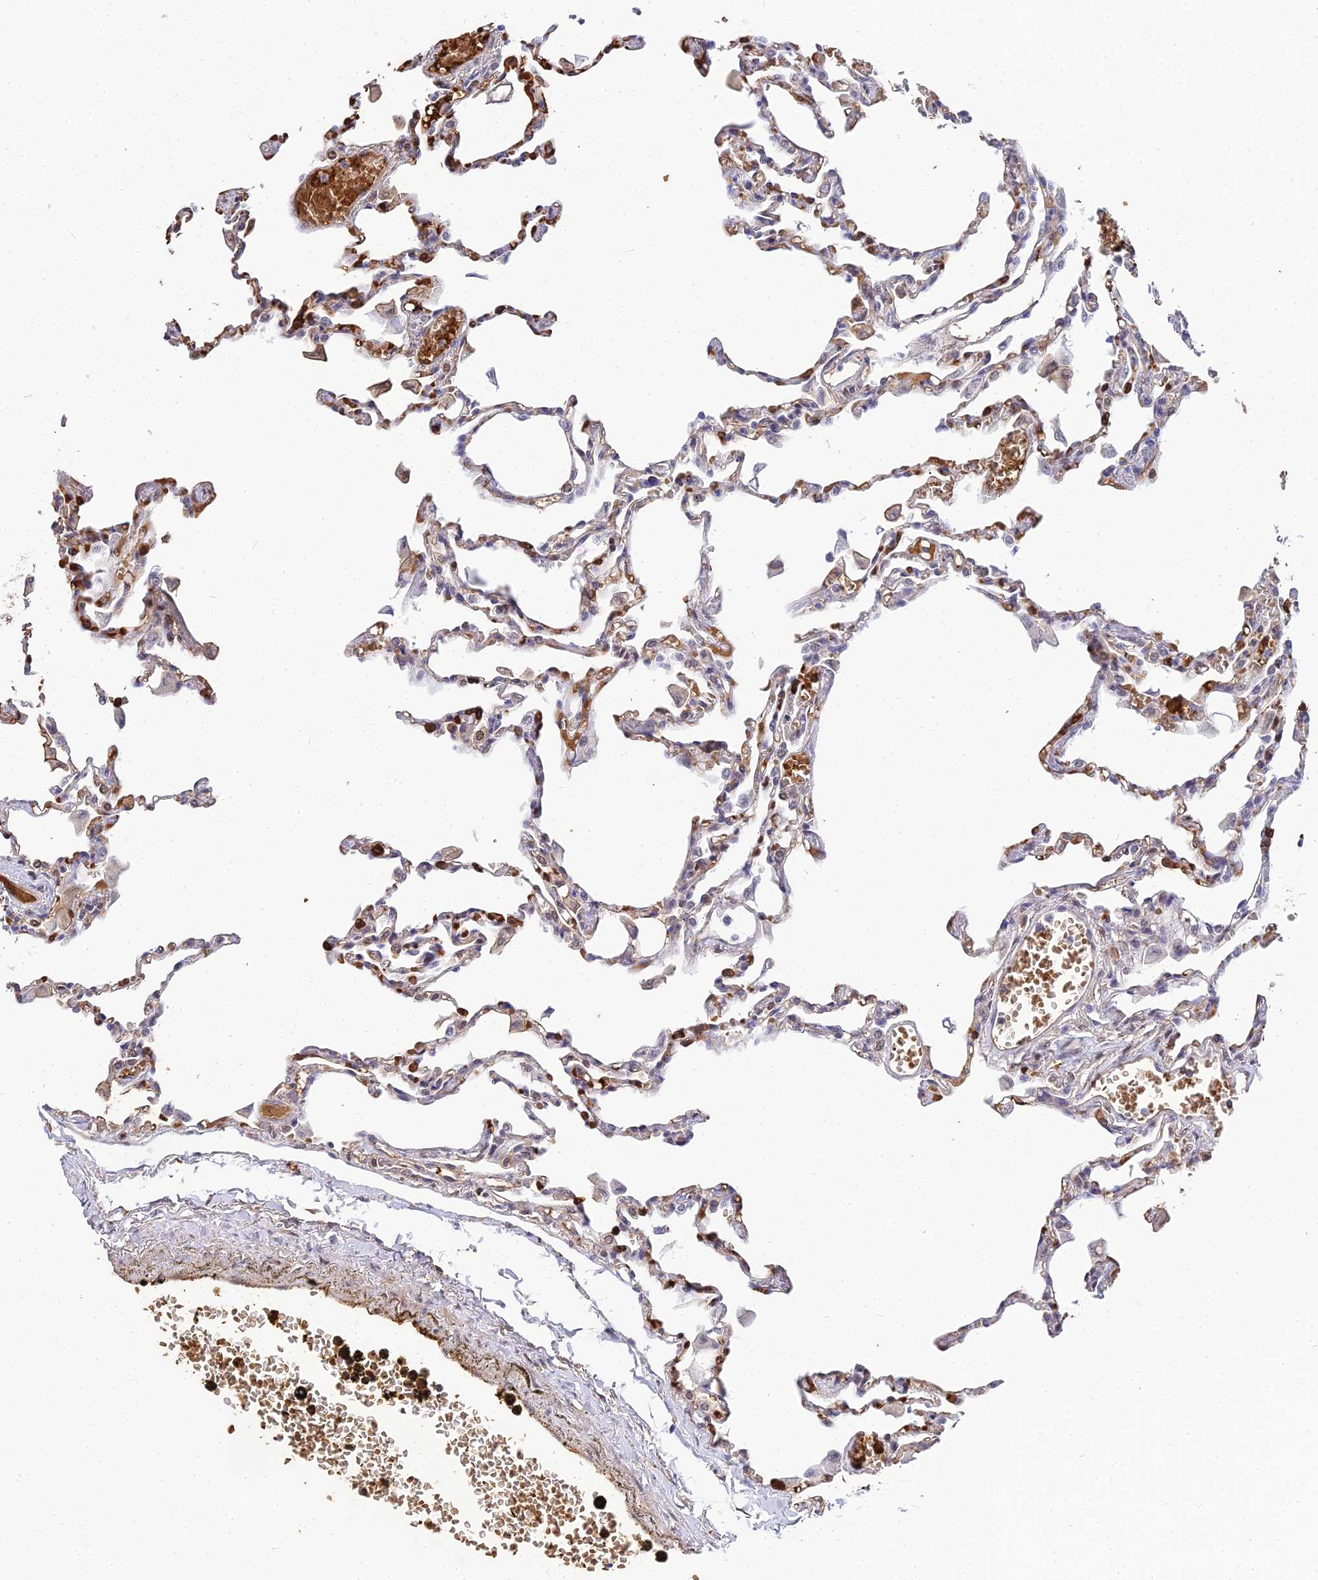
{"staining": {"intensity": "strong", "quantity": "25%-75%", "location": "nuclear"}, "tissue": "lung", "cell_type": "Alveolar cells", "image_type": "normal", "snomed": [{"axis": "morphology", "description": "Normal tissue, NOS"}, {"axis": "topography", "description": "Bronchus"}, {"axis": "topography", "description": "Lung"}], "caption": "The photomicrograph exhibits a brown stain indicating the presence of a protein in the nuclear of alveolar cells in lung. (IHC, brightfield microscopy, high magnification).", "gene": "BCL9", "patient": {"sex": "female", "age": 49}}